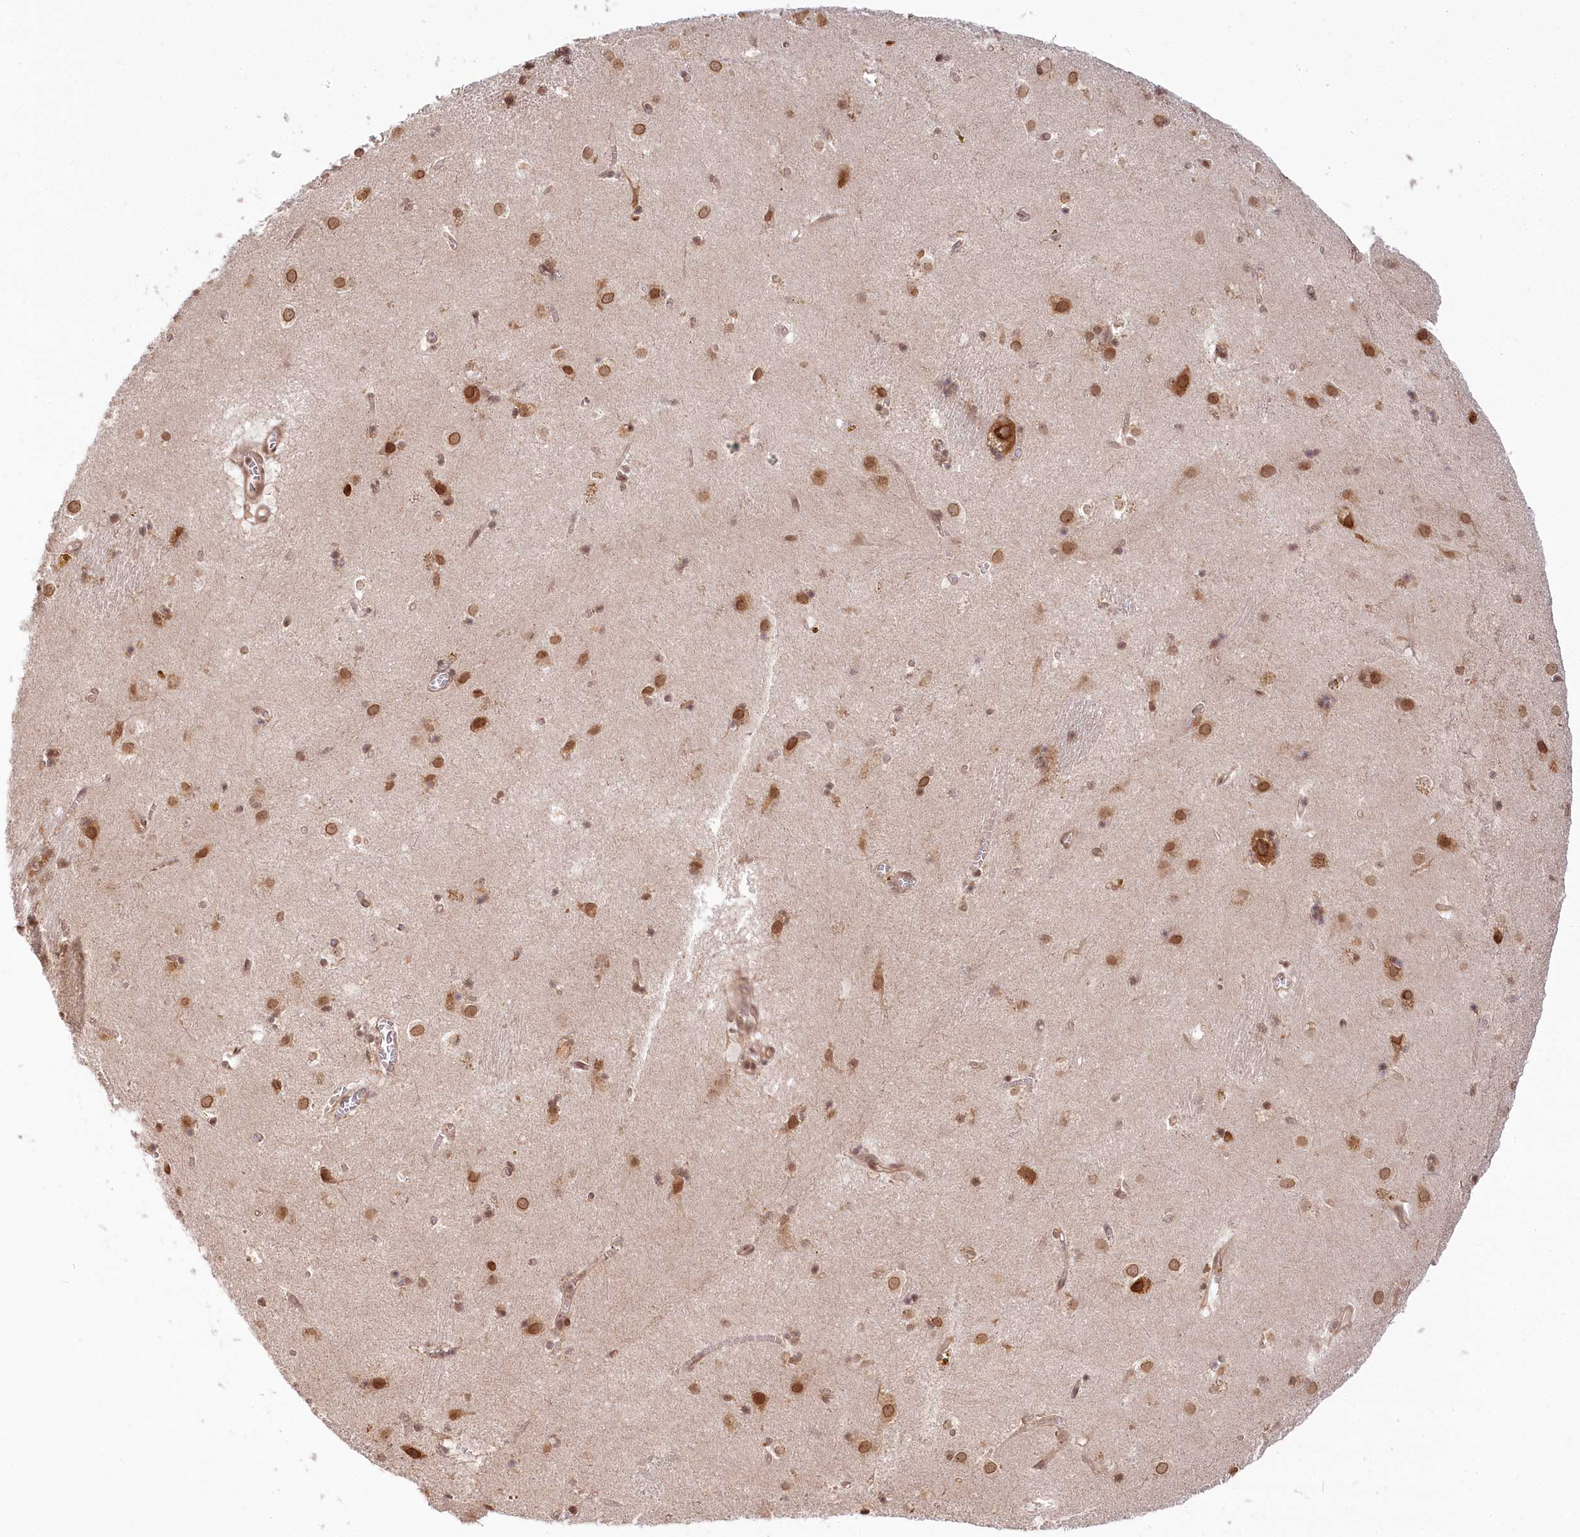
{"staining": {"intensity": "moderate", "quantity": "25%-75%", "location": "cytoplasmic/membranous,nuclear"}, "tissue": "caudate", "cell_type": "Glial cells", "image_type": "normal", "snomed": [{"axis": "morphology", "description": "Normal tissue, NOS"}, {"axis": "topography", "description": "Lateral ventricle wall"}], "caption": "IHC histopathology image of benign caudate: caudate stained using IHC shows medium levels of moderate protein expression localized specifically in the cytoplasmic/membranous,nuclear of glial cells, appearing as a cytoplasmic/membranous,nuclear brown color.", "gene": "CEP70", "patient": {"sex": "male", "age": 70}}